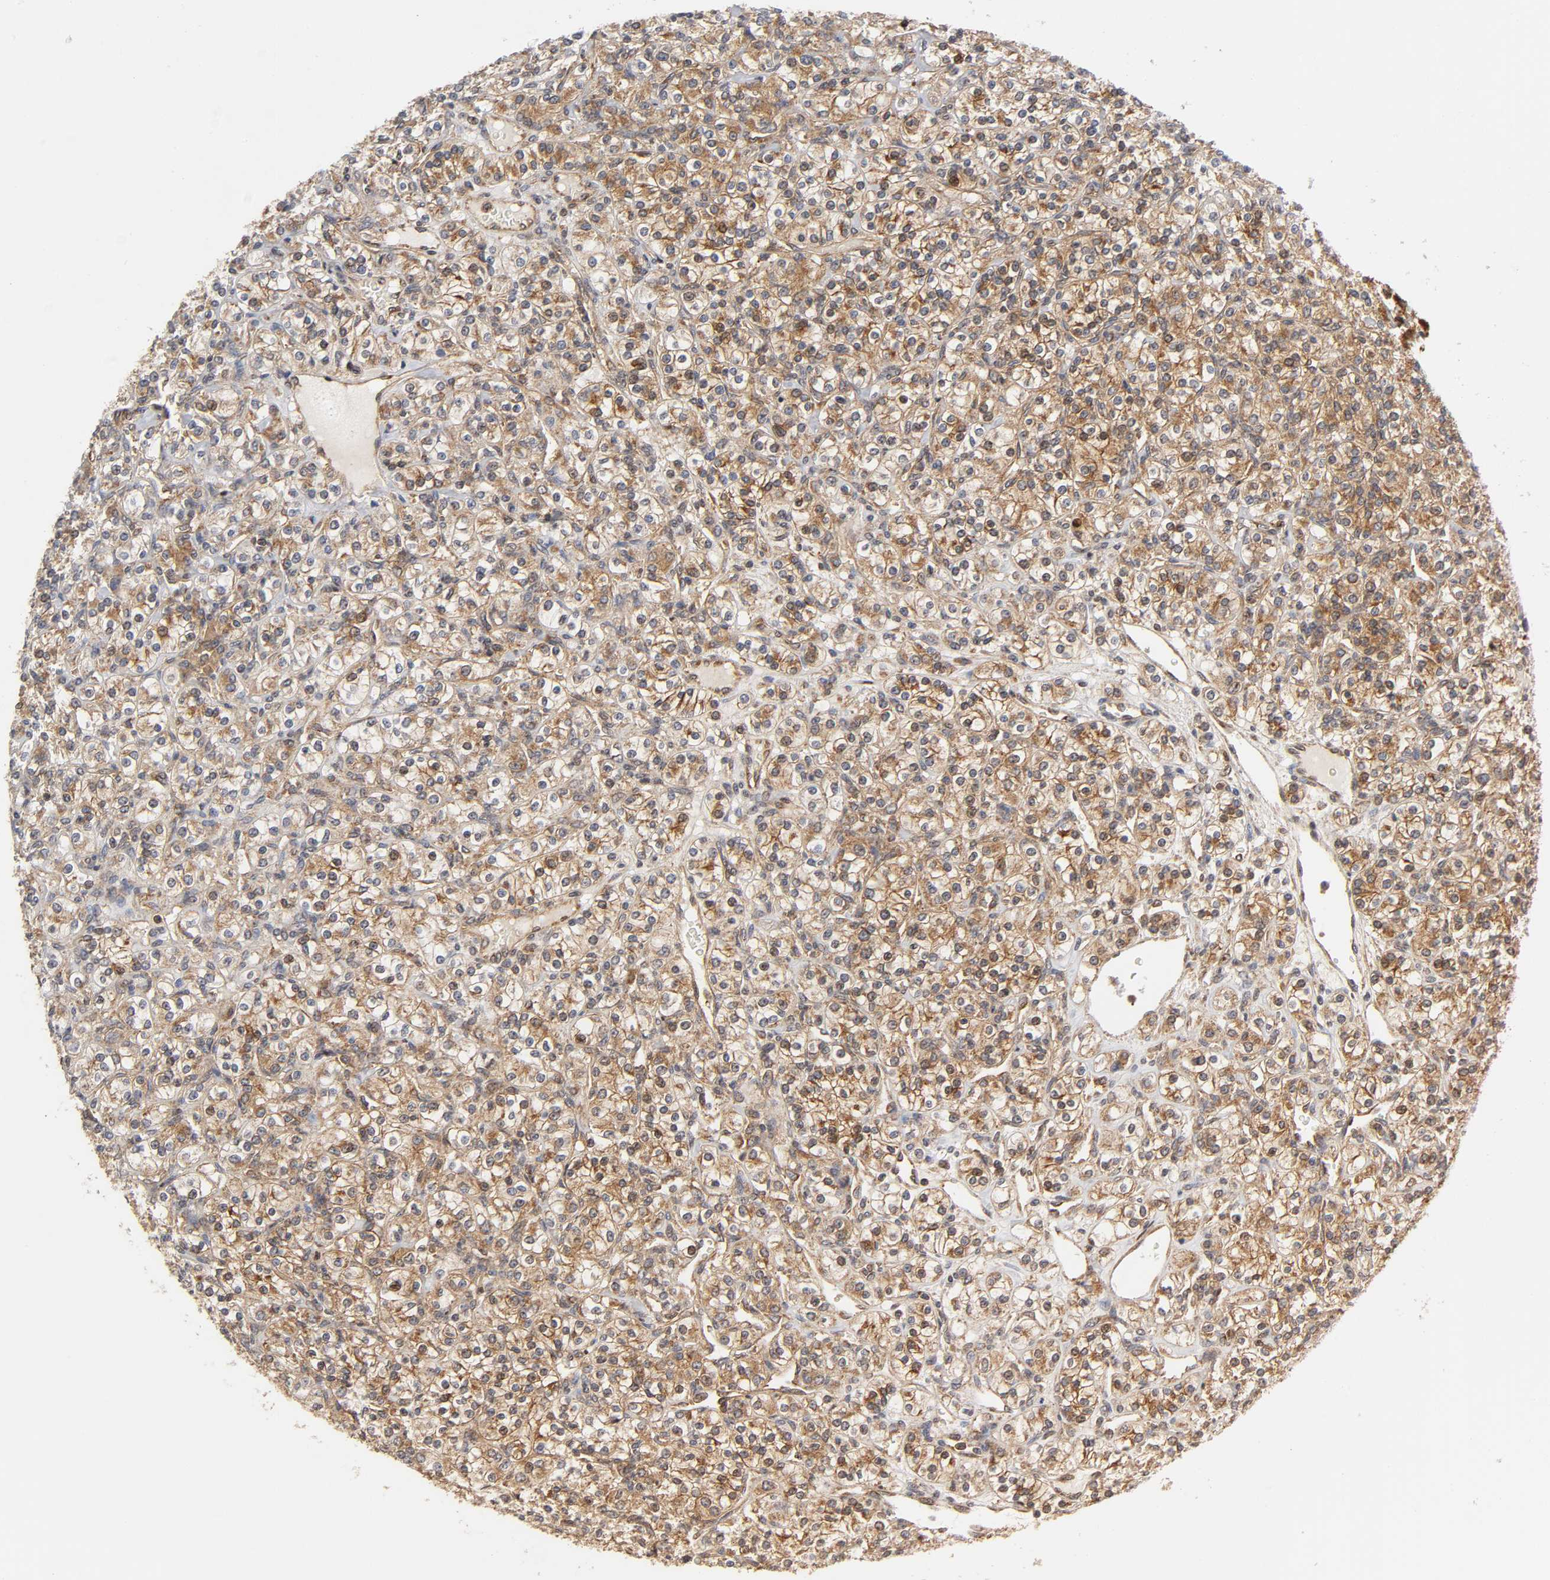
{"staining": {"intensity": "moderate", "quantity": ">75%", "location": "cytoplasmic/membranous"}, "tissue": "renal cancer", "cell_type": "Tumor cells", "image_type": "cancer", "snomed": [{"axis": "morphology", "description": "Adenocarcinoma, NOS"}, {"axis": "topography", "description": "Kidney"}], "caption": "High-magnification brightfield microscopy of renal cancer (adenocarcinoma) stained with DAB (3,3'-diaminobenzidine) (brown) and counterstained with hematoxylin (blue). tumor cells exhibit moderate cytoplasmic/membranous staining is present in about>75% of cells.", "gene": "PAFAH1B1", "patient": {"sex": "male", "age": 77}}